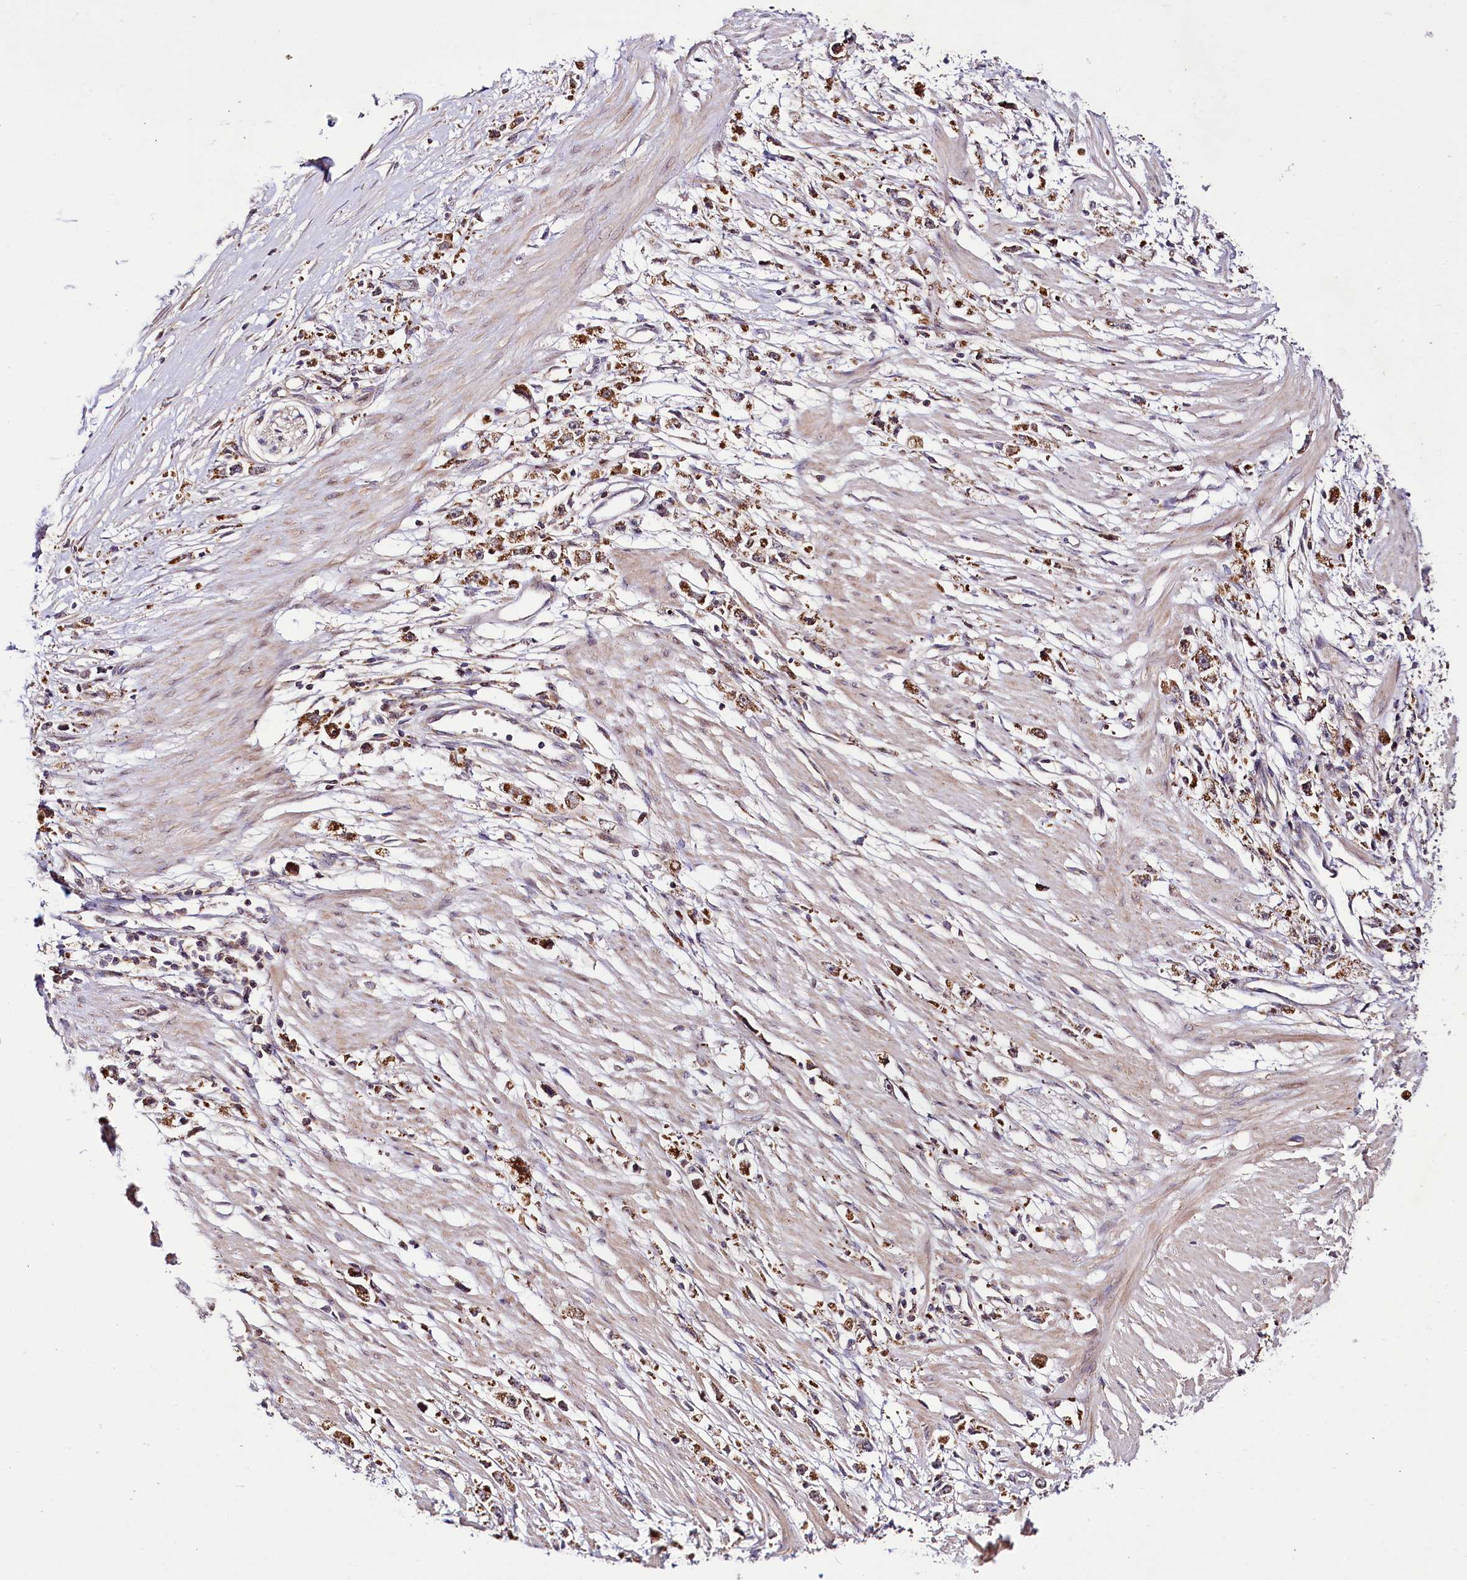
{"staining": {"intensity": "moderate", "quantity": ">75%", "location": "cytoplasmic/membranous"}, "tissue": "stomach cancer", "cell_type": "Tumor cells", "image_type": "cancer", "snomed": [{"axis": "morphology", "description": "Adenocarcinoma, NOS"}, {"axis": "topography", "description": "Stomach"}], "caption": "Protein analysis of stomach cancer (adenocarcinoma) tissue shows moderate cytoplasmic/membranous positivity in approximately >75% of tumor cells.", "gene": "ST7", "patient": {"sex": "female", "age": 59}}